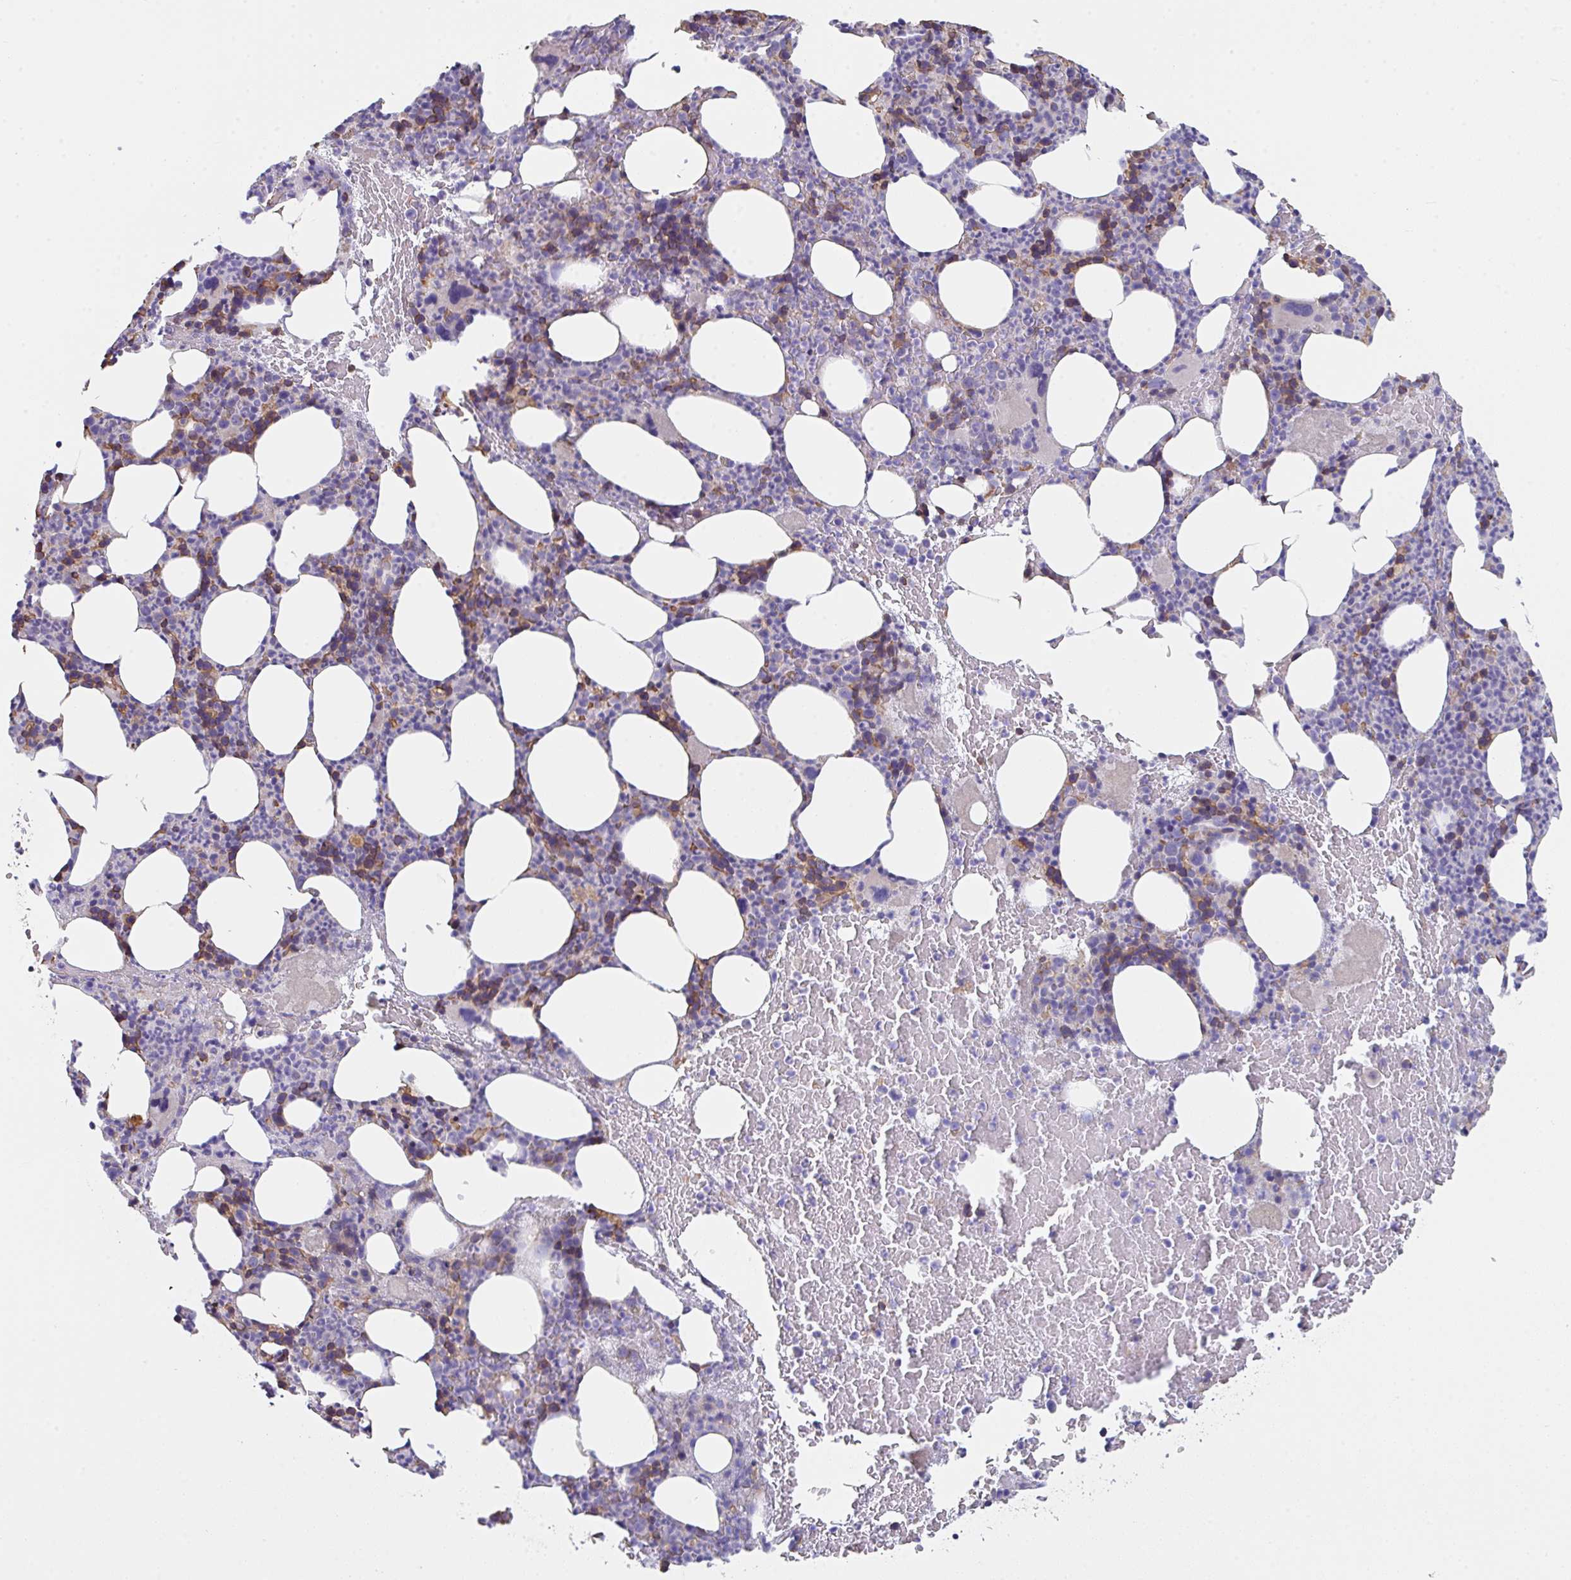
{"staining": {"intensity": "moderate", "quantity": "25%-75%", "location": "cytoplasmic/membranous"}, "tissue": "bone marrow", "cell_type": "Hematopoietic cells", "image_type": "normal", "snomed": [{"axis": "morphology", "description": "Normal tissue, NOS"}, {"axis": "topography", "description": "Bone marrow"}], "caption": "Protein expression analysis of unremarkable bone marrow displays moderate cytoplasmic/membranous expression in about 25%-75% of hematopoietic cells. (brown staining indicates protein expression, while blue staining denotes nuclei).", "gene": "TFAP2C", "patient": {"sex": "female", "age": 59}}